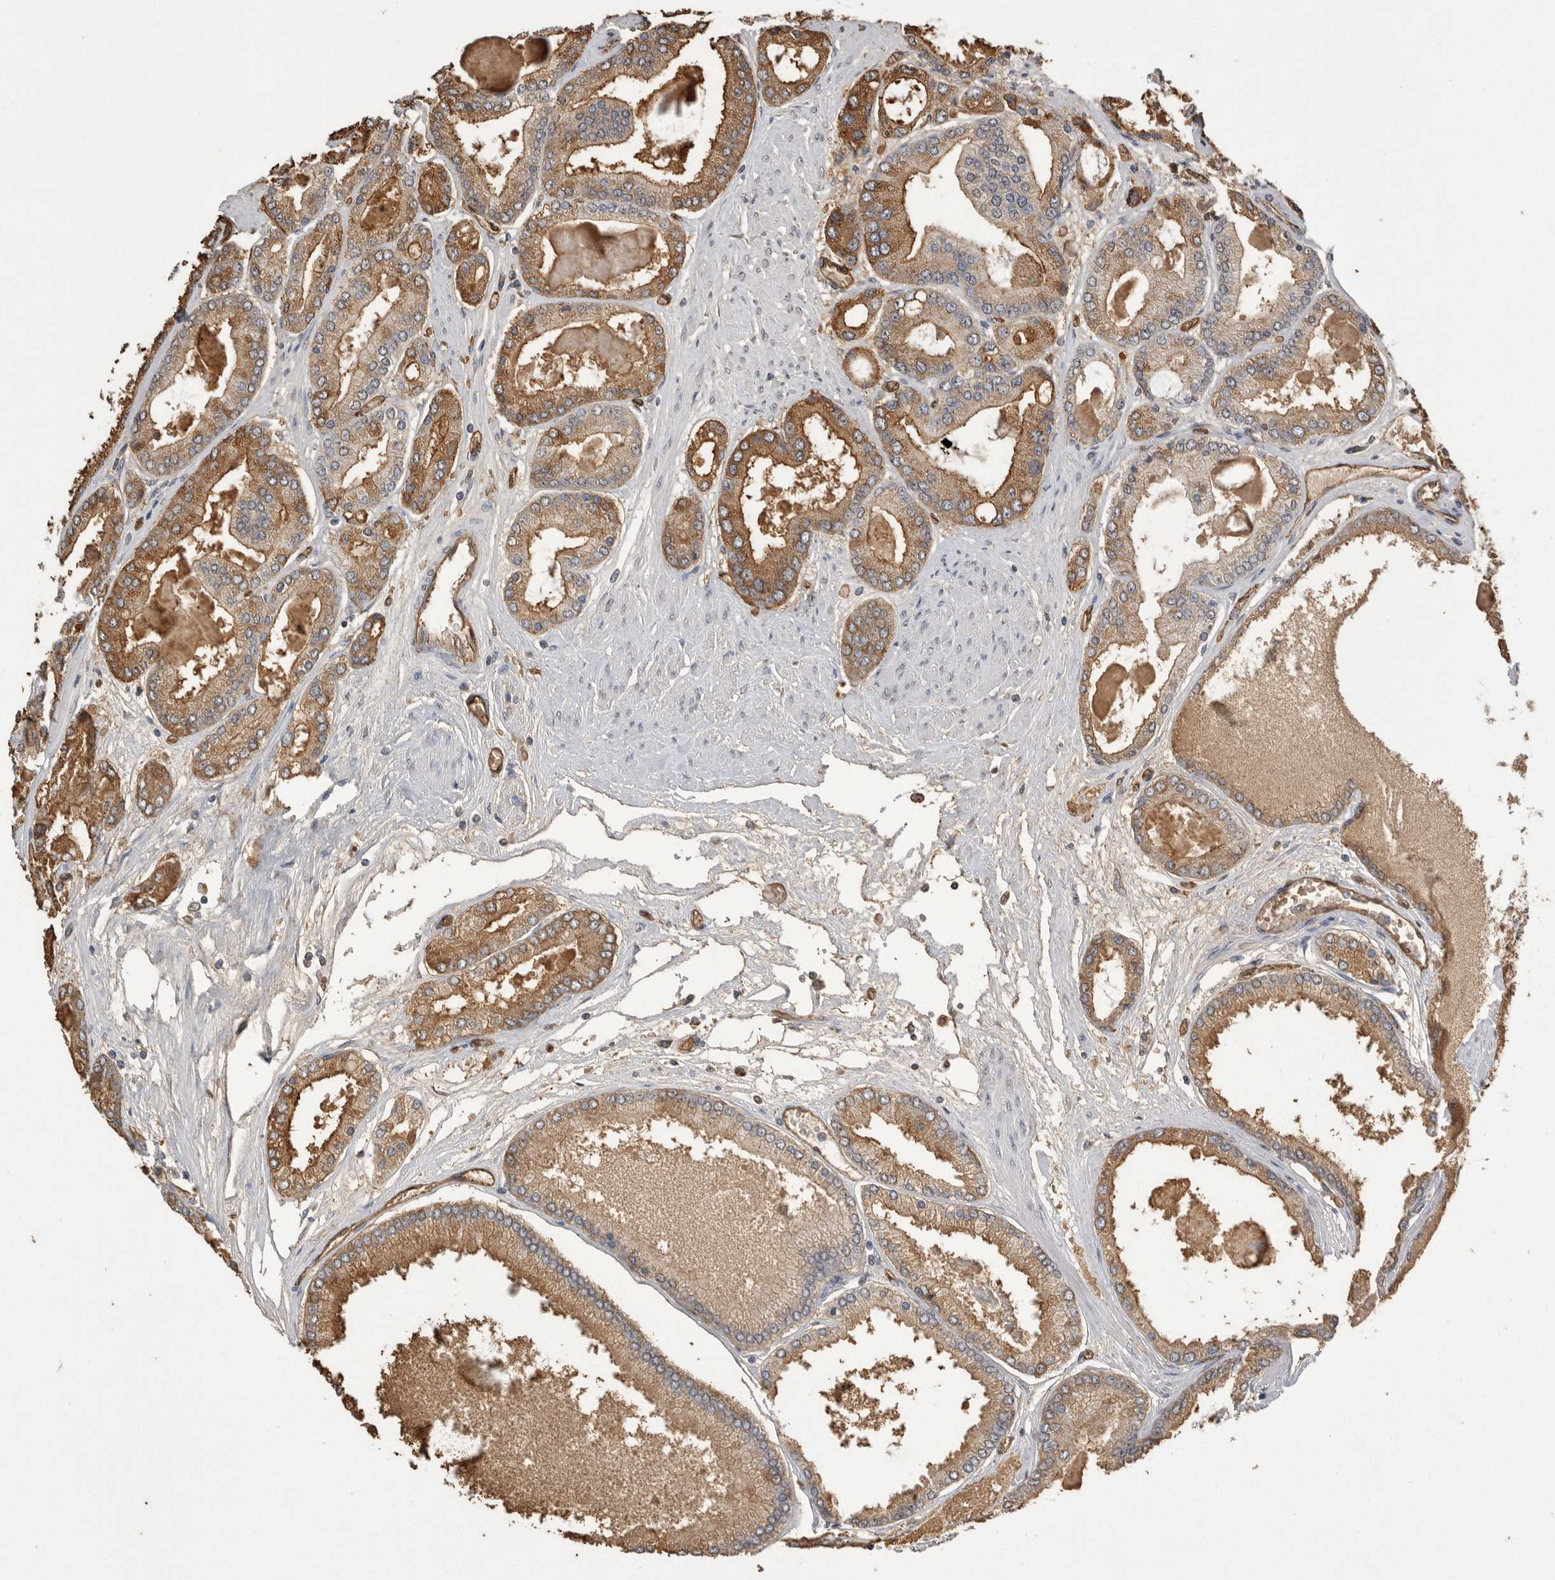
{"staining": {"intensity": "moderate", "quantity": ">75%", "location": "cytoplasmic/membranous"}, "tissue": "prostate cancer", "cell_type": "Tumor cells", "image_type": "cancer", "snomed": [{"axis": "morphology", "description": "Adenocarcinoma, High grade"}, {"axis": "topography", "description": "Prostate"}], "caption": "A brown stain highlights moderate cytoplasmic/membranous staining of a protein in human prostate cancer tumor cells. (DAB IHC with brightfield microscopy, high magnification).", "gene": "IL27", "patient": {"sex": "male", "age": 59}}